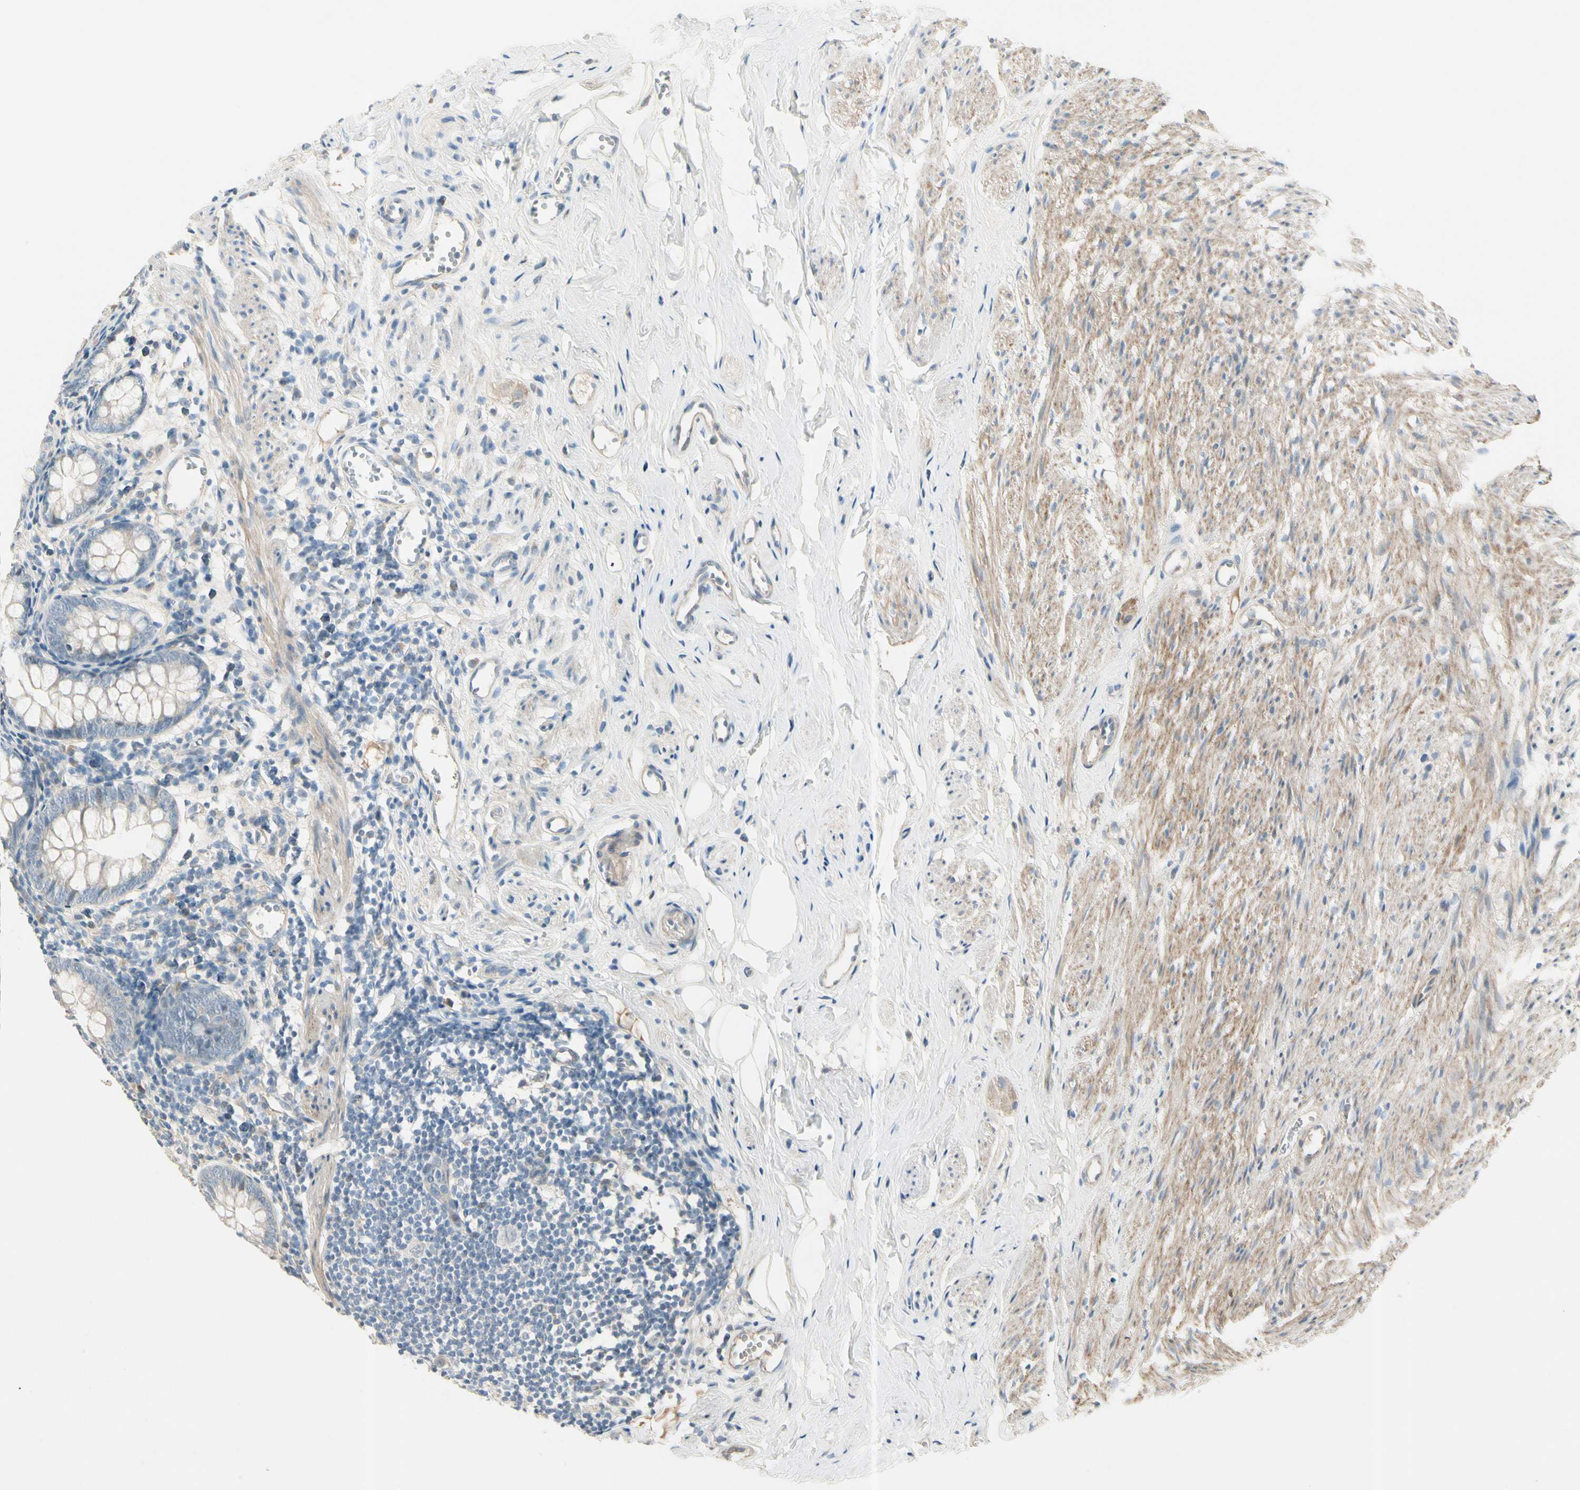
{"staining": {"intensity": "moderate", "quantity": ">75%", "location": "cytoplasmic/membranous"}, "tissue": "appendix", "cell_type": "Glandular cells", "image_type": "normal", "snomed": [{"axis": "morphology", "description": "Normal tissue, NOS"}, {"axis": "topography", "description": "Appendix"}], "caption": "Immunohistochemical staining of benign appendix displays medium levels of moderate cytoplasmic/membranous expression in approximately >75% of glandular cells. Ihc stains the protein in brown and the nuclei are stained blue.", "gene": "CYP2E1", "patient": {"sex": "female", "age": 77}}